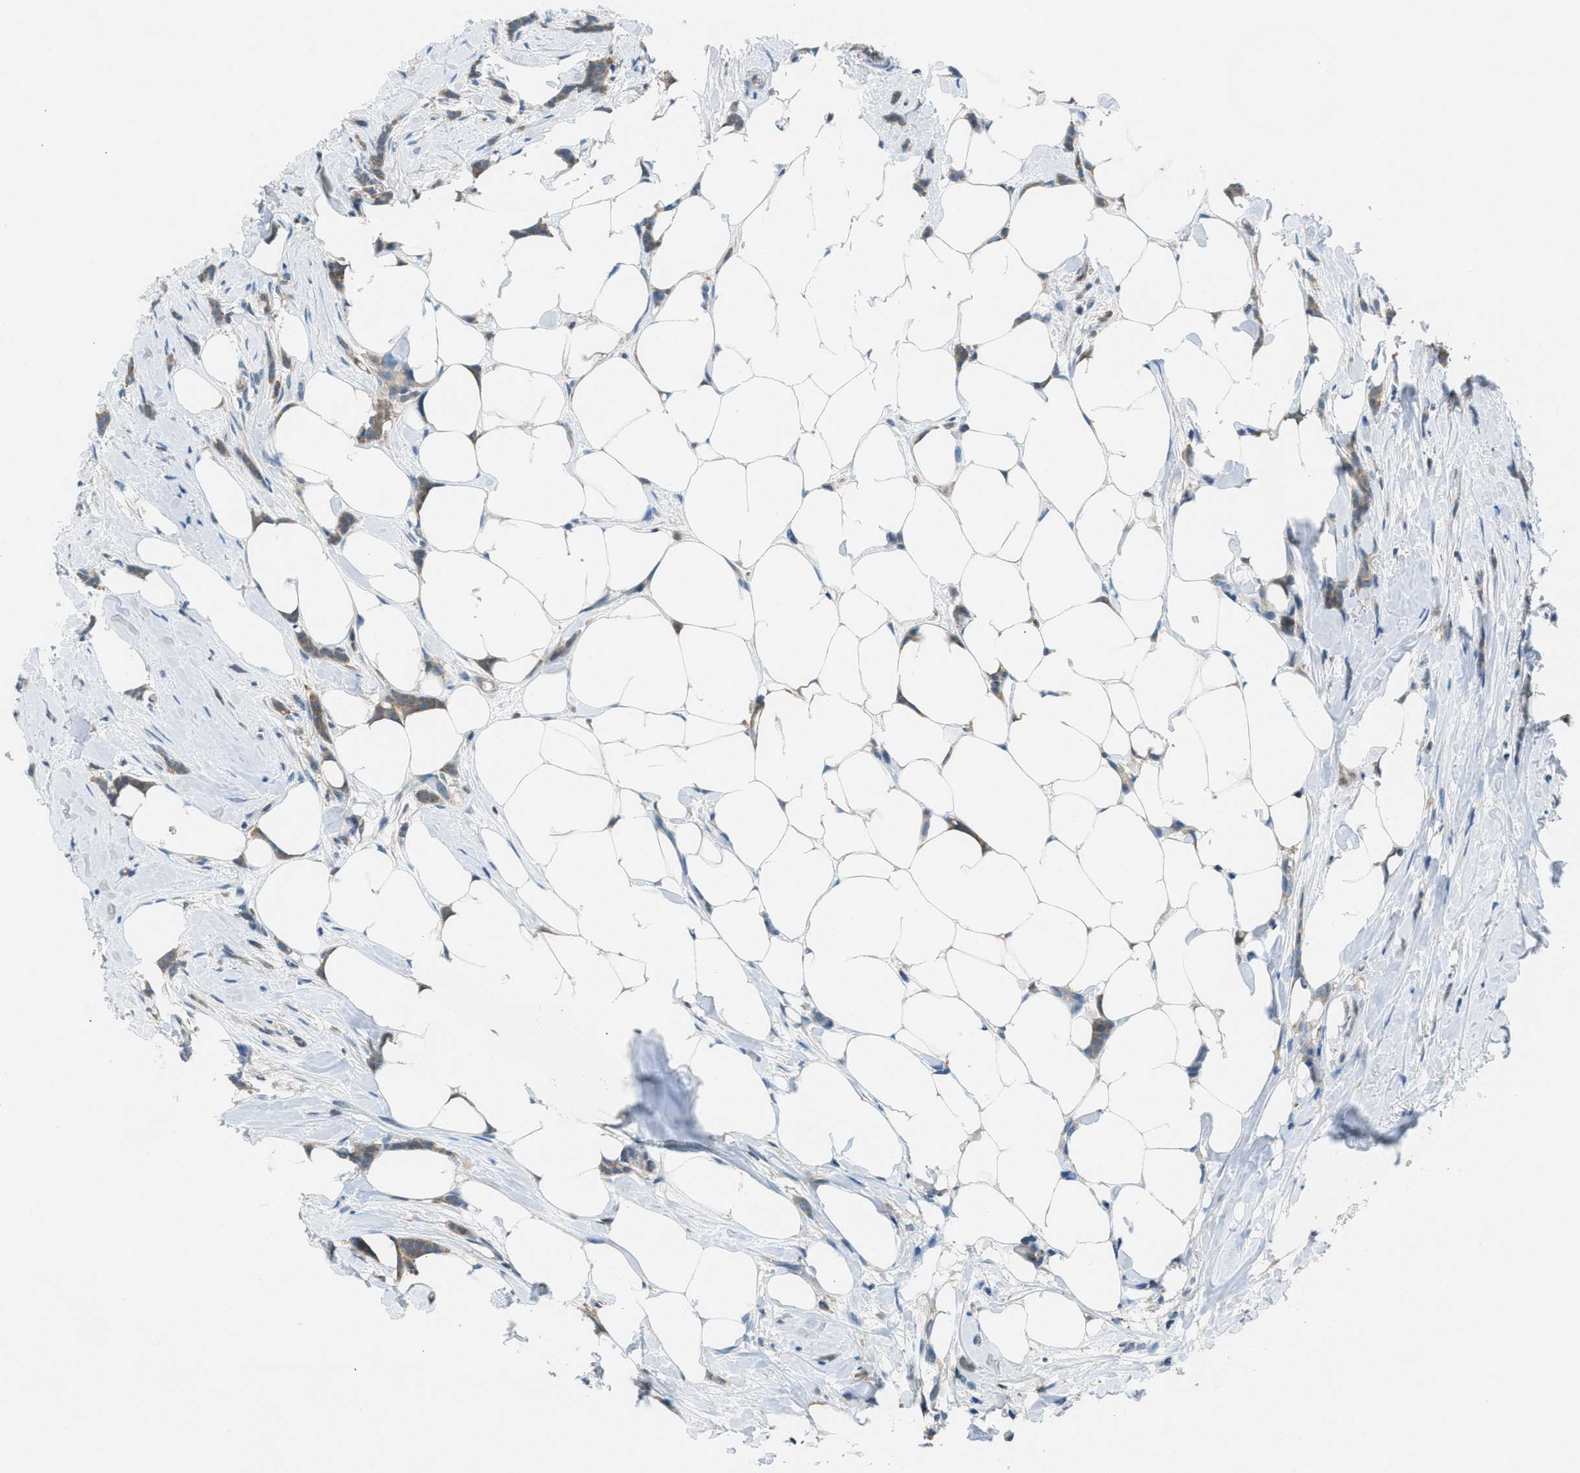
{"staining": {"intensity": "moderate", "quantity": ">75%", "location": "cytoplasmic/membranous"}, "tissue": "breast cancer", "cell_type": "Tumor cells", "image_type": "cancer", "snomed": [{"axis": "morphology", "description": "Lobular carcinoma, in situ"}, {"axis": "morphology", "description": "Lobular carcinoma"}, {"axis": "topography", "description": "Breast"}], "caption": "A brown stain shows moderate cytoplasmic/membranous staining of a protein in breast cancer (lobular carcinoma in situ) tumor cells.", "gene": "PIP5K1C", "patient": {"sex": "female", "age": 41}}